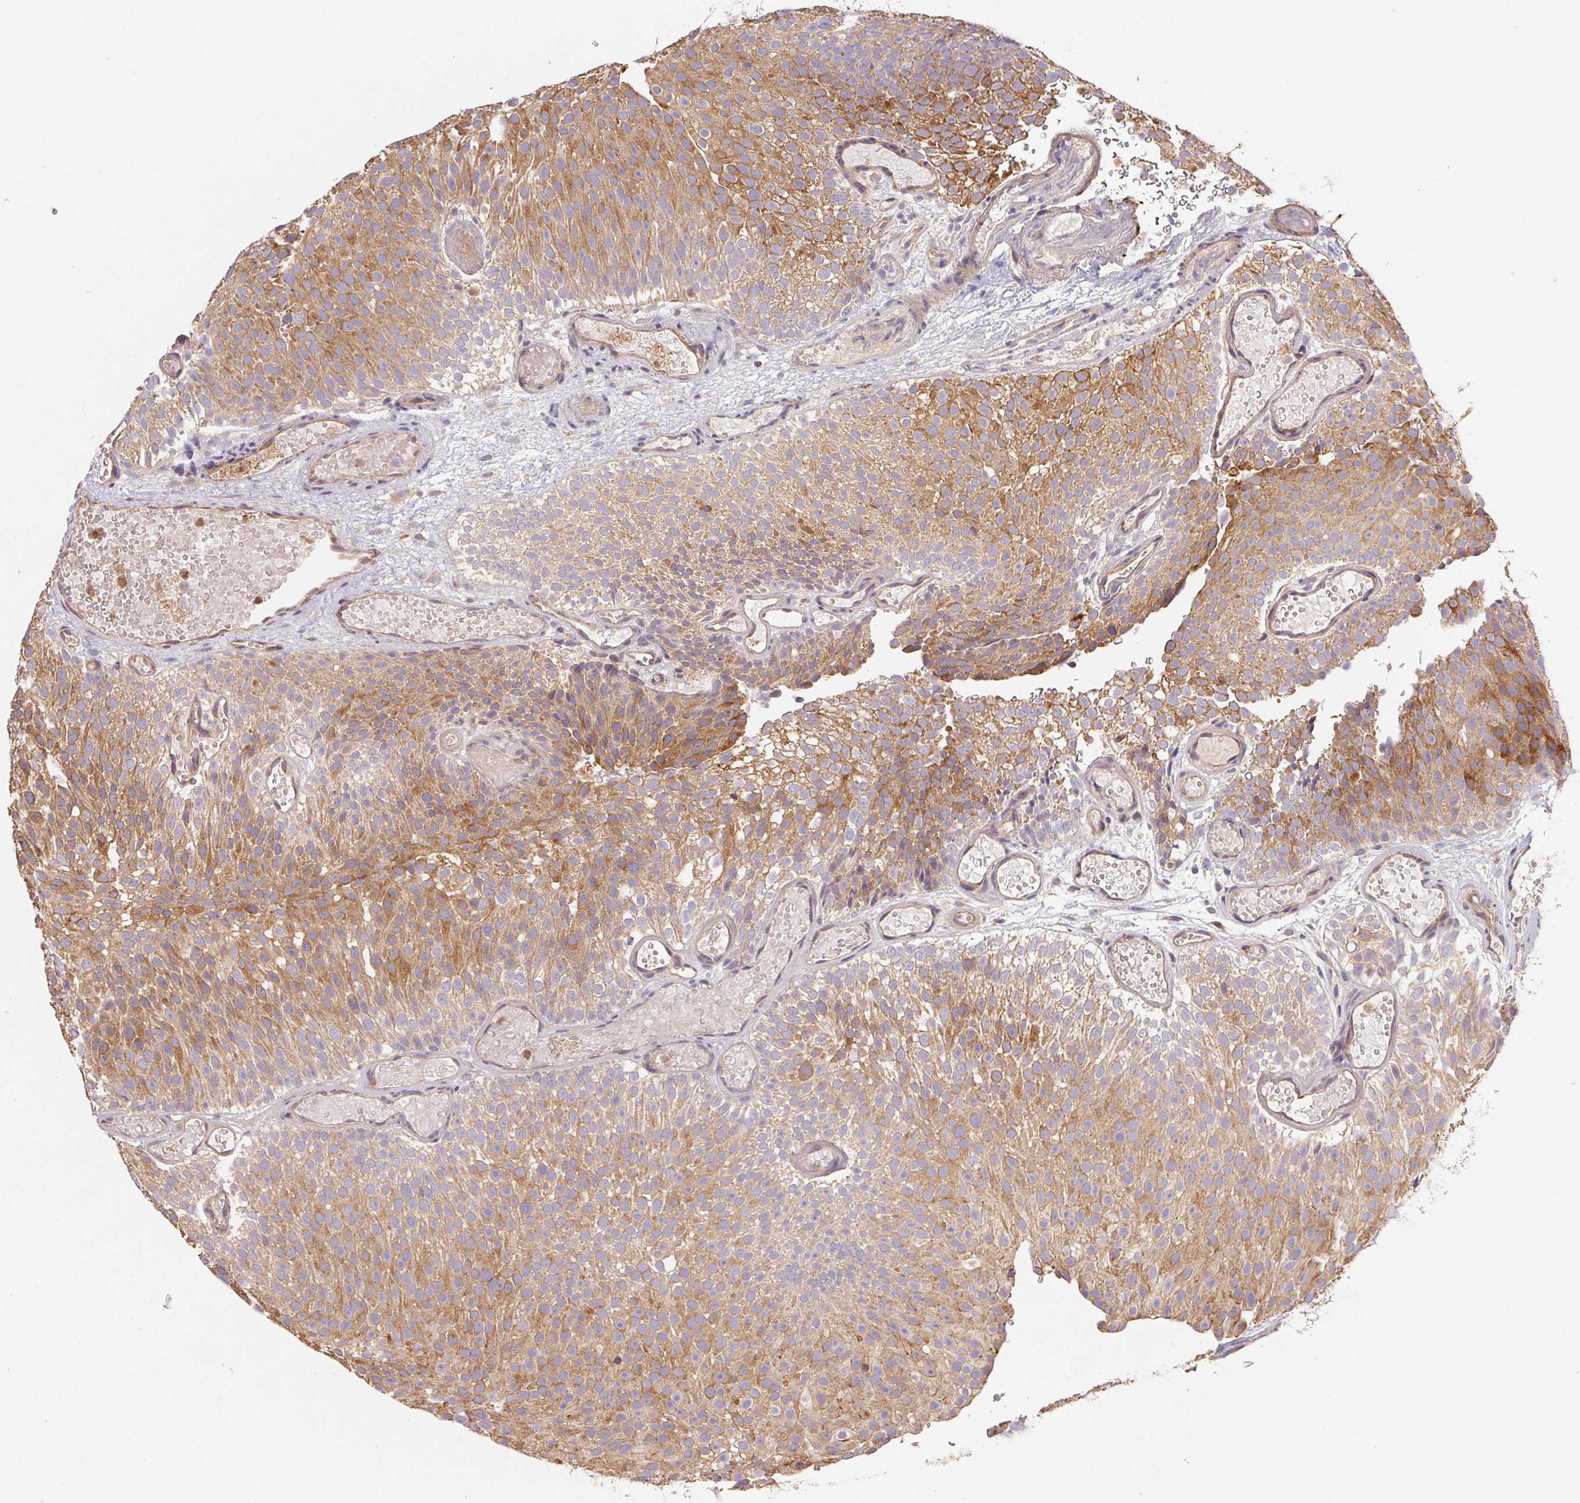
{"staining": {"intensity": "moderate", "quantity": ">75%", "location": "cytoplasmic/membranous"}, "tissue": "urothelial cancer", "cell_type": "Tumor cells", "image_type": "cancer", "snomed": [{"axis": "morphology", "description": "Urothelial carcinoma, Low grade"}, {"axis": "topography", "description": "Urinary bladder"}], "caption": "A high-resolution photomicrograph shows immunohistochemistry (IHC) staining of low-grade urothelial carcinoma, which exhibits moderate cytoplasmic/membranous expression in approximately >75% of tumor cells. (DAB (3,3'-diaminobenzidine) IHC with brightfield microscopy, high magnification).", "gene": "RAB11A", "patient": {"sex": "male", "age": 78}}